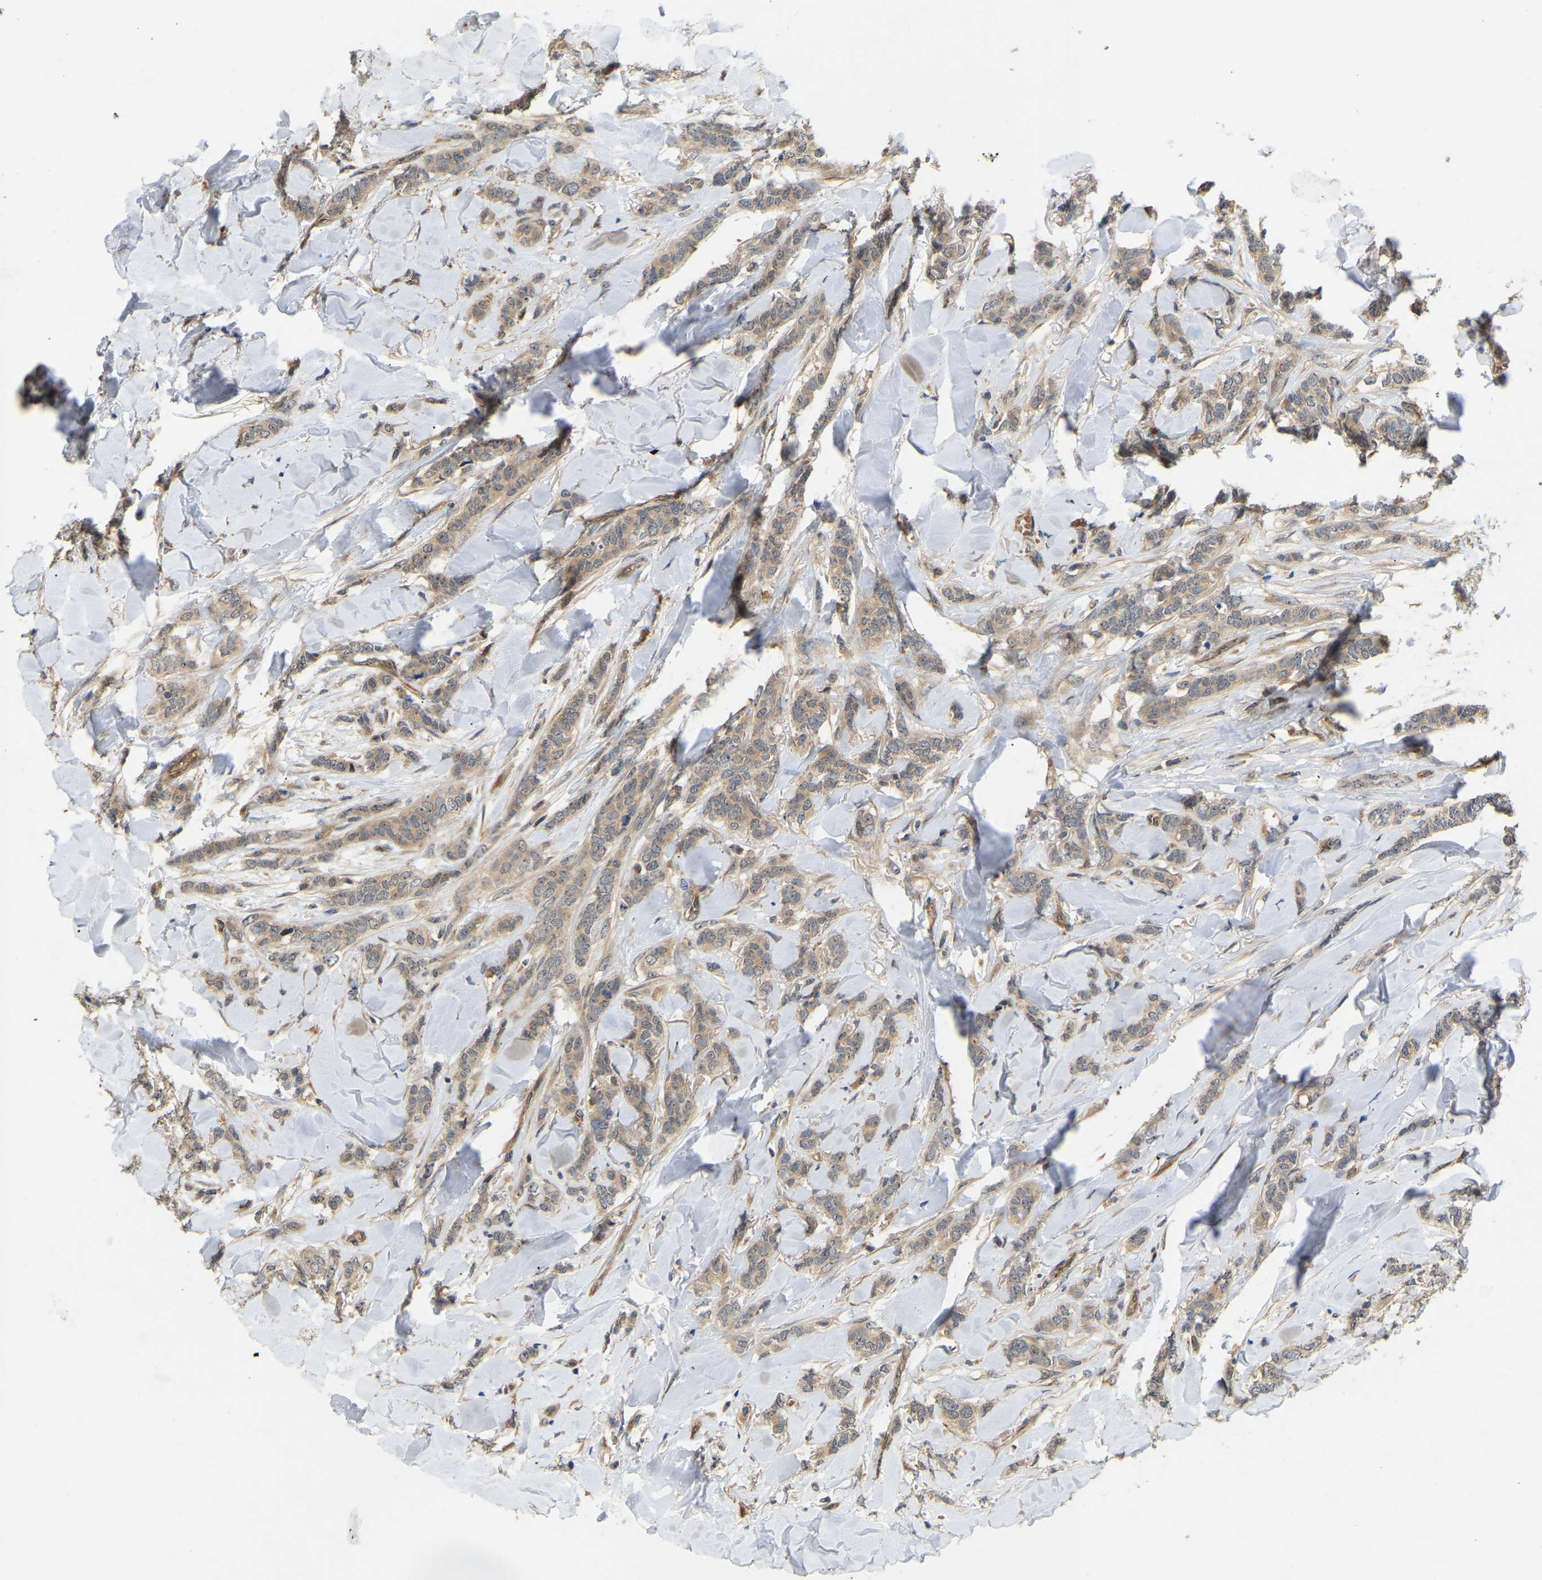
{"staining": {"intensity": "weak", "quantity": ">75%", "location": "cytoplasmic/membranous"}, "tissue": "breast cancer", "cell_type": "Tumor cells", "image_type": "cancer", "snomed": [{"axis": "morphology", "description": "Lobular carcinoma"}, {"axis": "topography", "description": "Skin"}, {"axis": "topography", "description": "Breast"}], "caption": "Protein expression analysis of lobular carcinoma (breast) exhibits weak cytoplasmic/membranous expression in about >75% of tumor cells.", "gene": "LIMK2", "patient": {"sex": "female", "age": 46}}